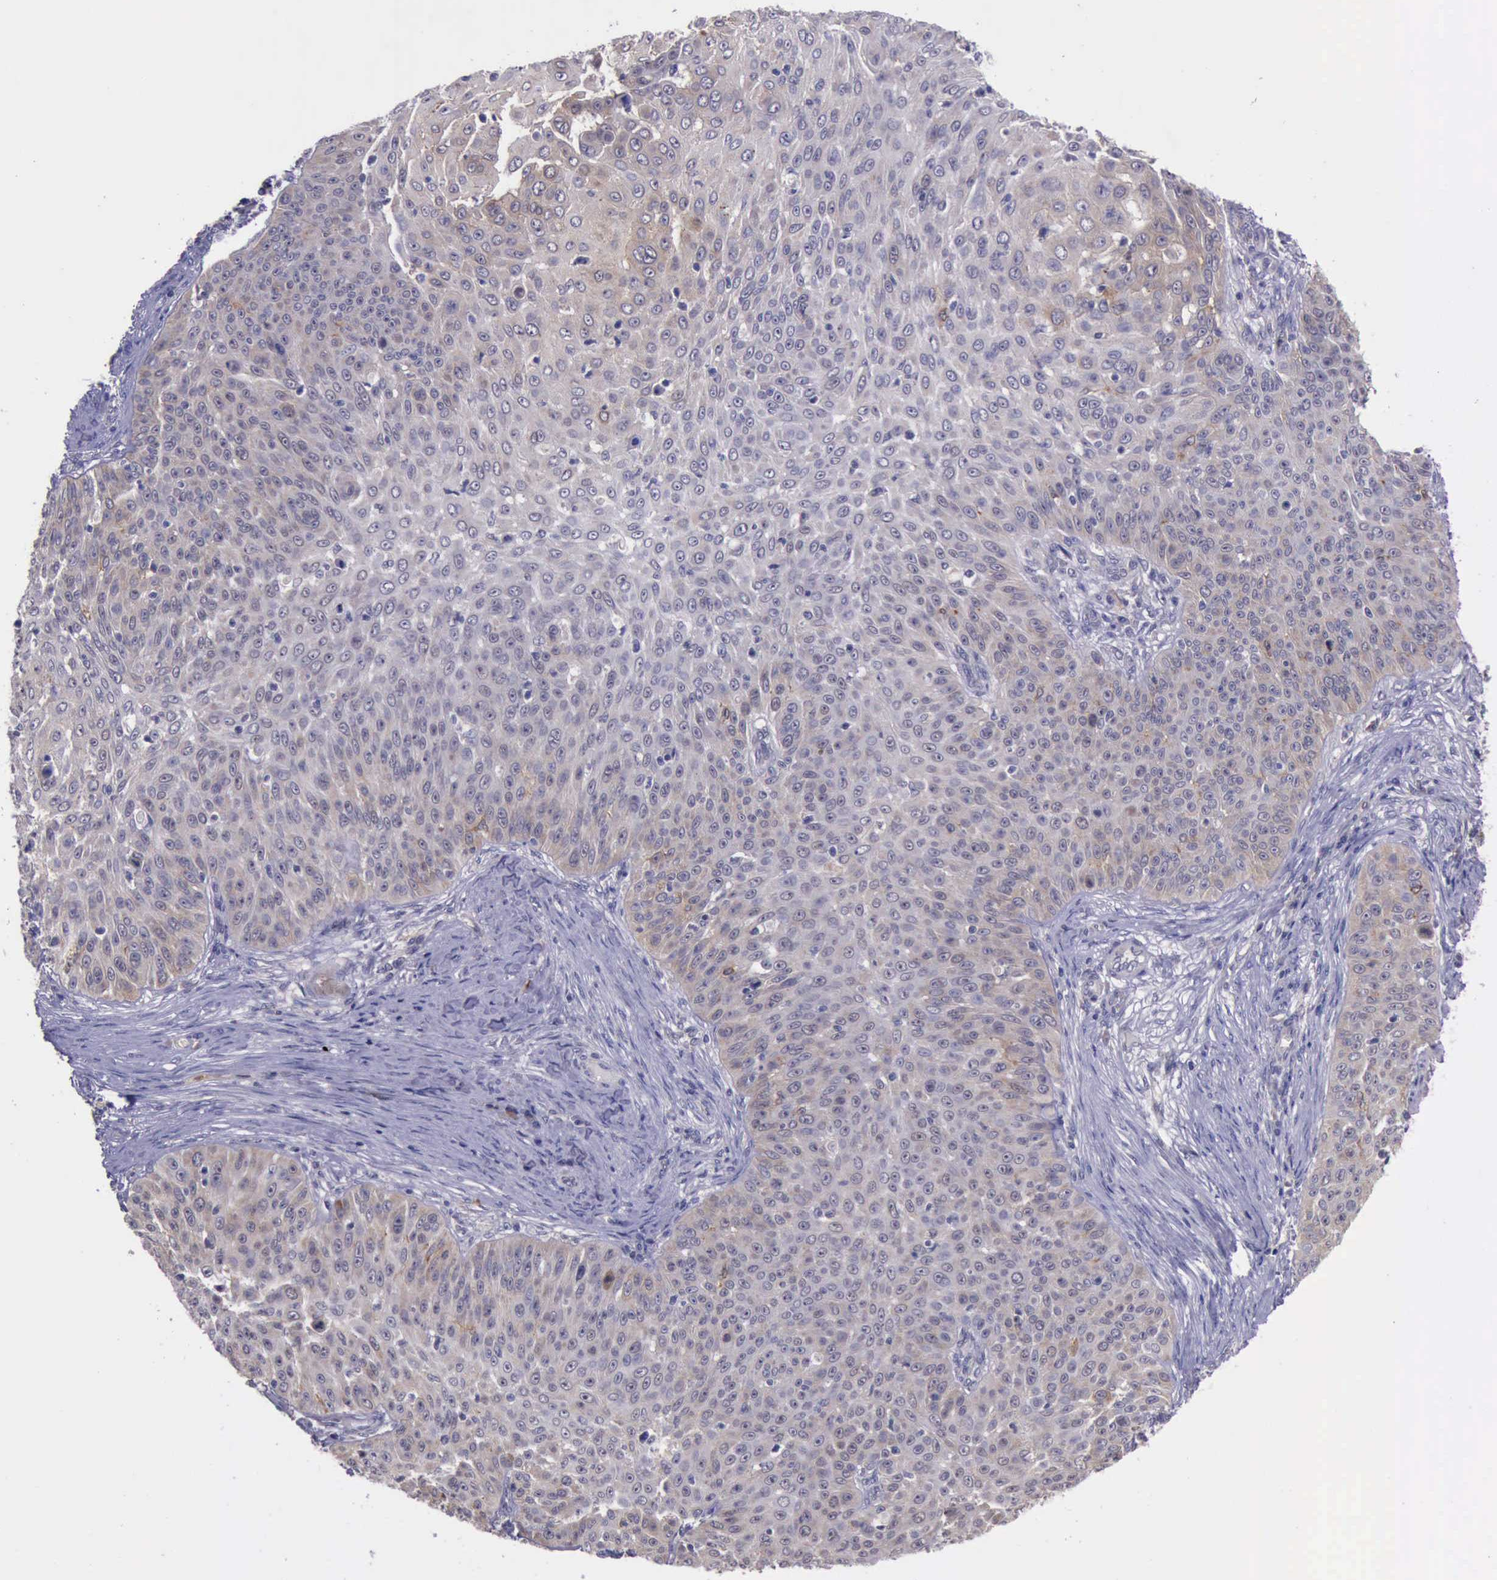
{"staining": {"intensity": "weak", "quantity": ">75%", "location": "cytoplasmic/membranous"}, "tissue": "skin cancer", "cell_type": "Tumor cells", "image_type": "cancer", "snomed": [{"axis": "morphology", "description": "Squamous cell carcinoma, NOS"}, {"axis": "topography", "description": "Skin"}], "caption": "IHC histopathology image of human skin cancer (squamous cell carcinoma) stained for a protein (brown), which displays low levels of weak cytoplasmic/membranous staining in approximately >75% of tumor cells.", "gene": "PLEK2", "patient": {"sex": "male", "age": 82}}